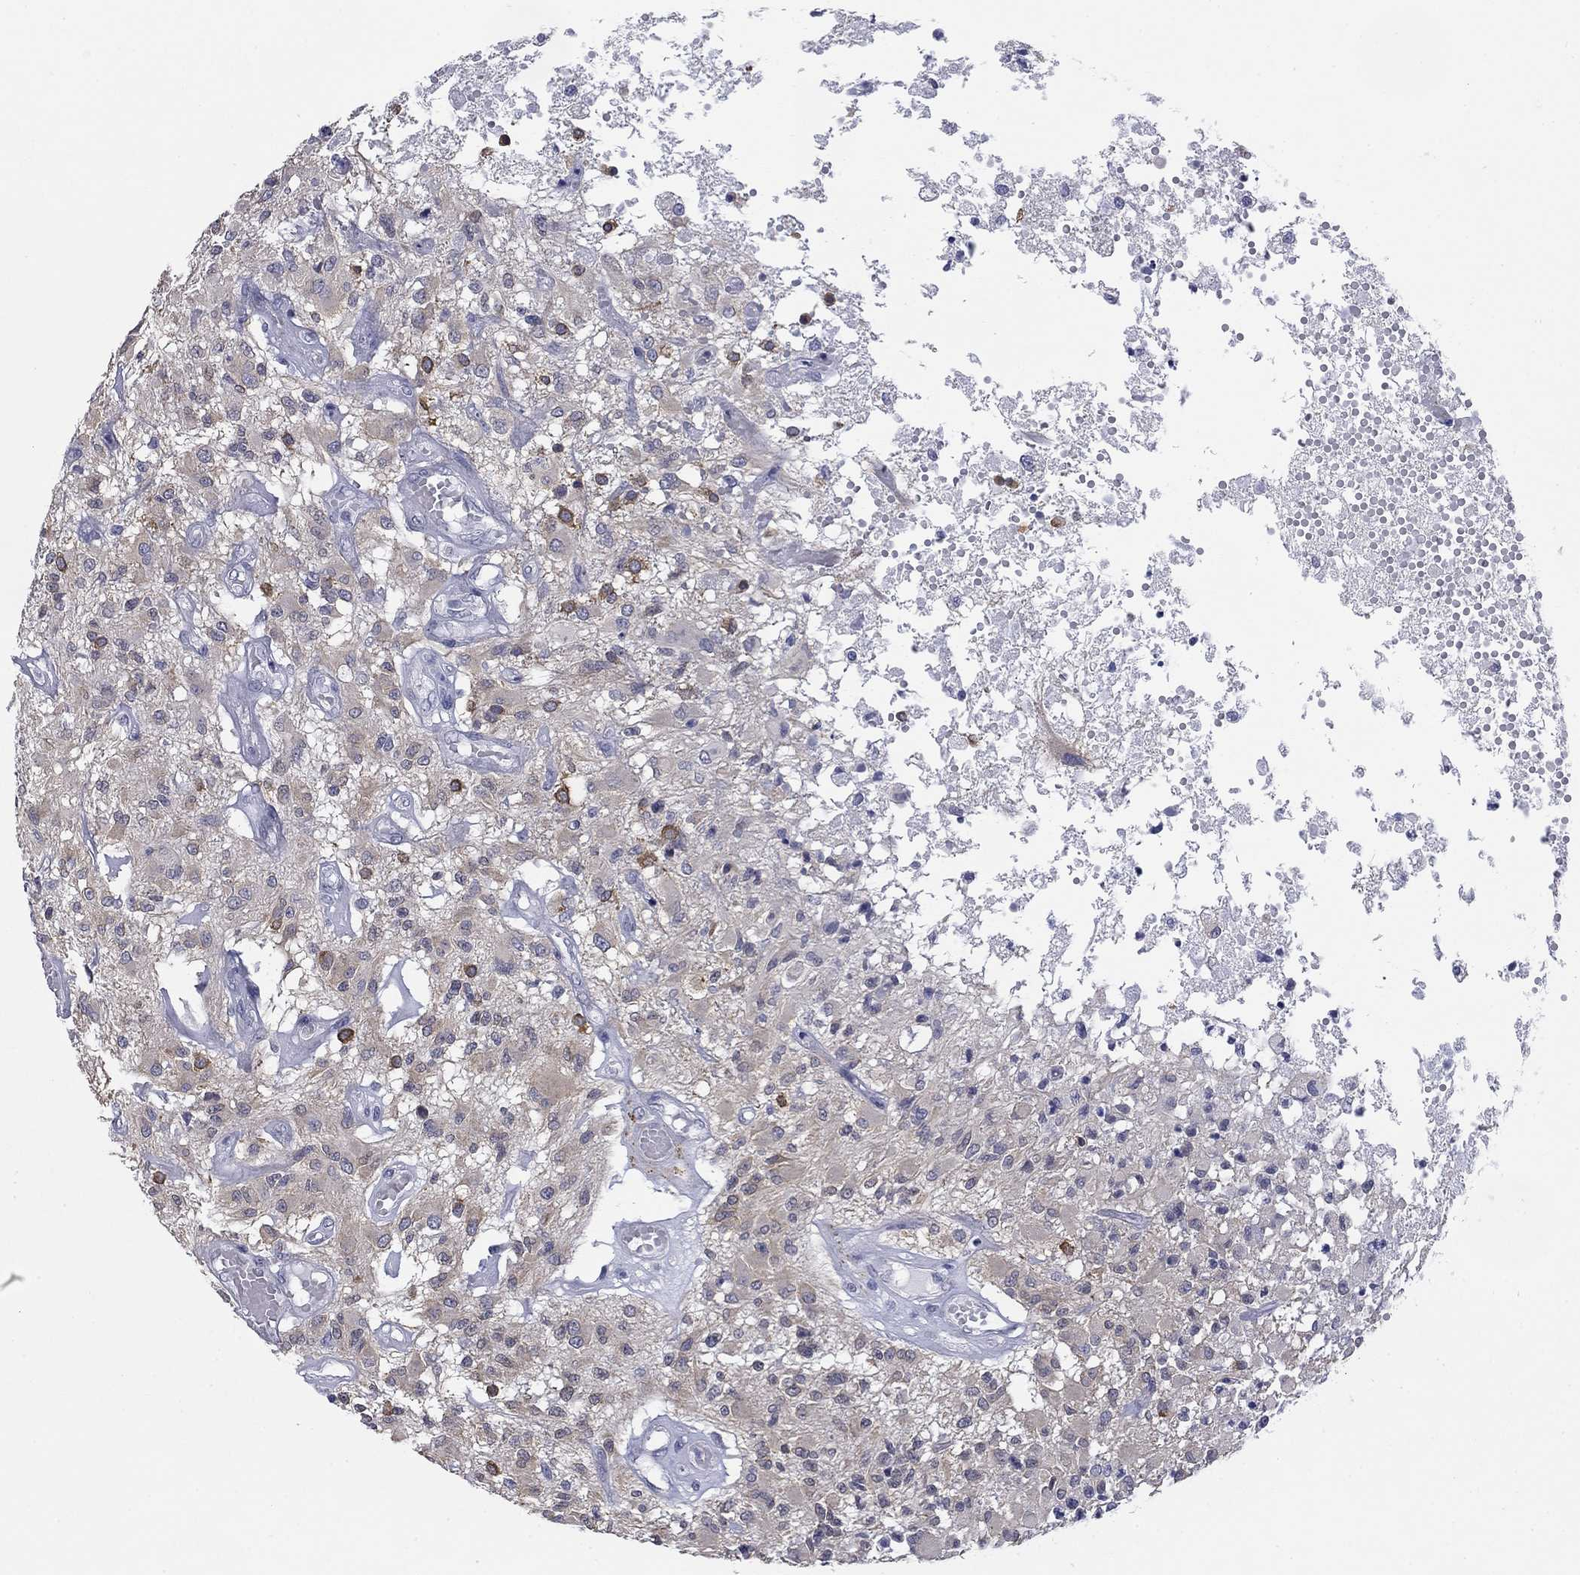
{"staining": {"intensity": "strong", "quantity": "<25%", "location": "cytoplasmic/membranous"}, "tissue": "glioma", "cell_type": "Tumor cells", "image_type": "cancer", "snomed": [{"axis": "morphology", "description": "Glioma, malignant, High grade"}, {"axis": "topography", "description": "Brain"}], "caption": "Glioma tissue exhibits strong cytoplasmic/membranous positivity in approximately <25% of tumor cells, visualized by immunohistochemistry.", "gene": "ECEL1", "patient": {"sex": "female", "age": 63}}